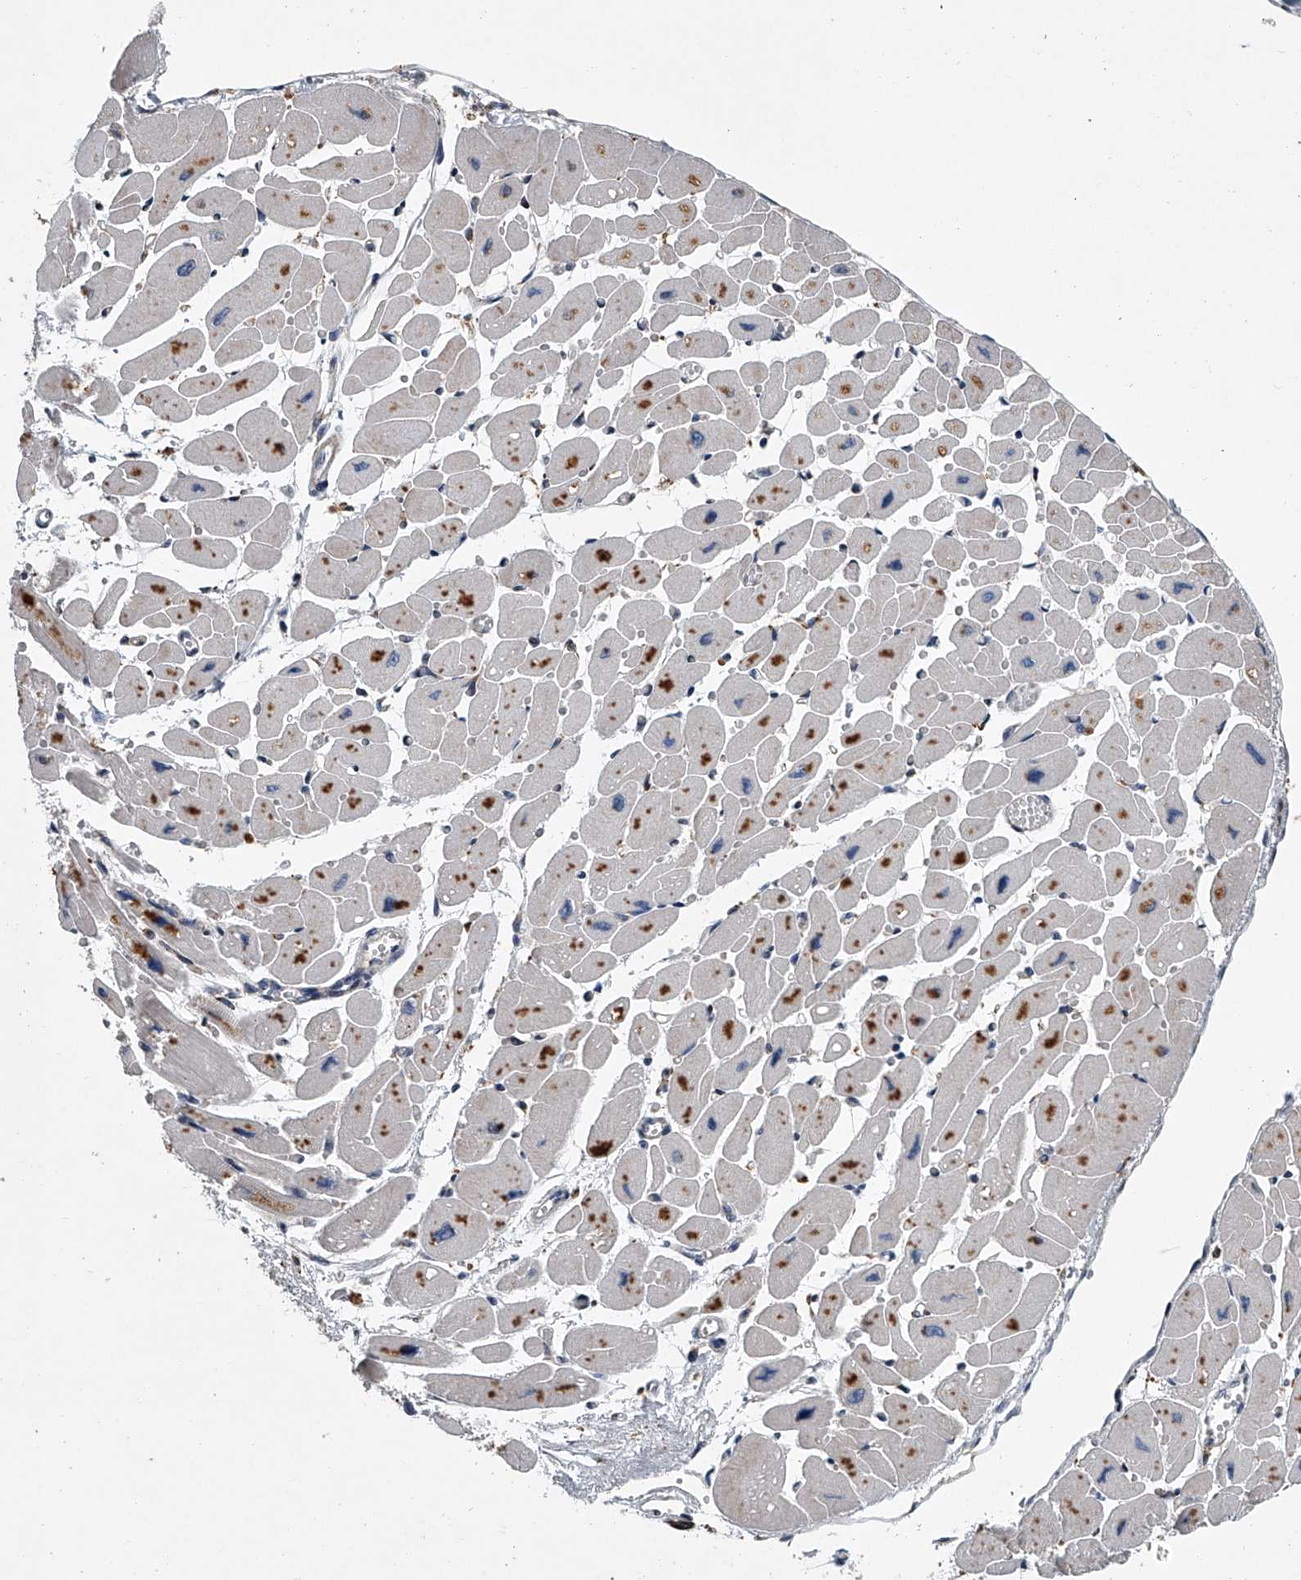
{"staining": {"intensity": "moderate", "quantity": "25%-75%", "location": "cytoplasmic/membranous"}, "tissue": "heart muscle", "cell_type": "Cardiomyocytes", "image_type": "normal", "snomed": [{"axis": "morphology", "description": "Normal tissue, NOS"}, {"axis": "topography", "description": "Heart"}], "caption": "Protein analysis of unremarkable heart muscle demonstrates moderate cytoplasmic/membranous expression in about 25%-75% of cardiomyocytes. (brown staining indicates protein expression, while blue staining denotes nuclei).", "gene": "TMEM63C", "patient": {"sex": "female", "age": 54}}